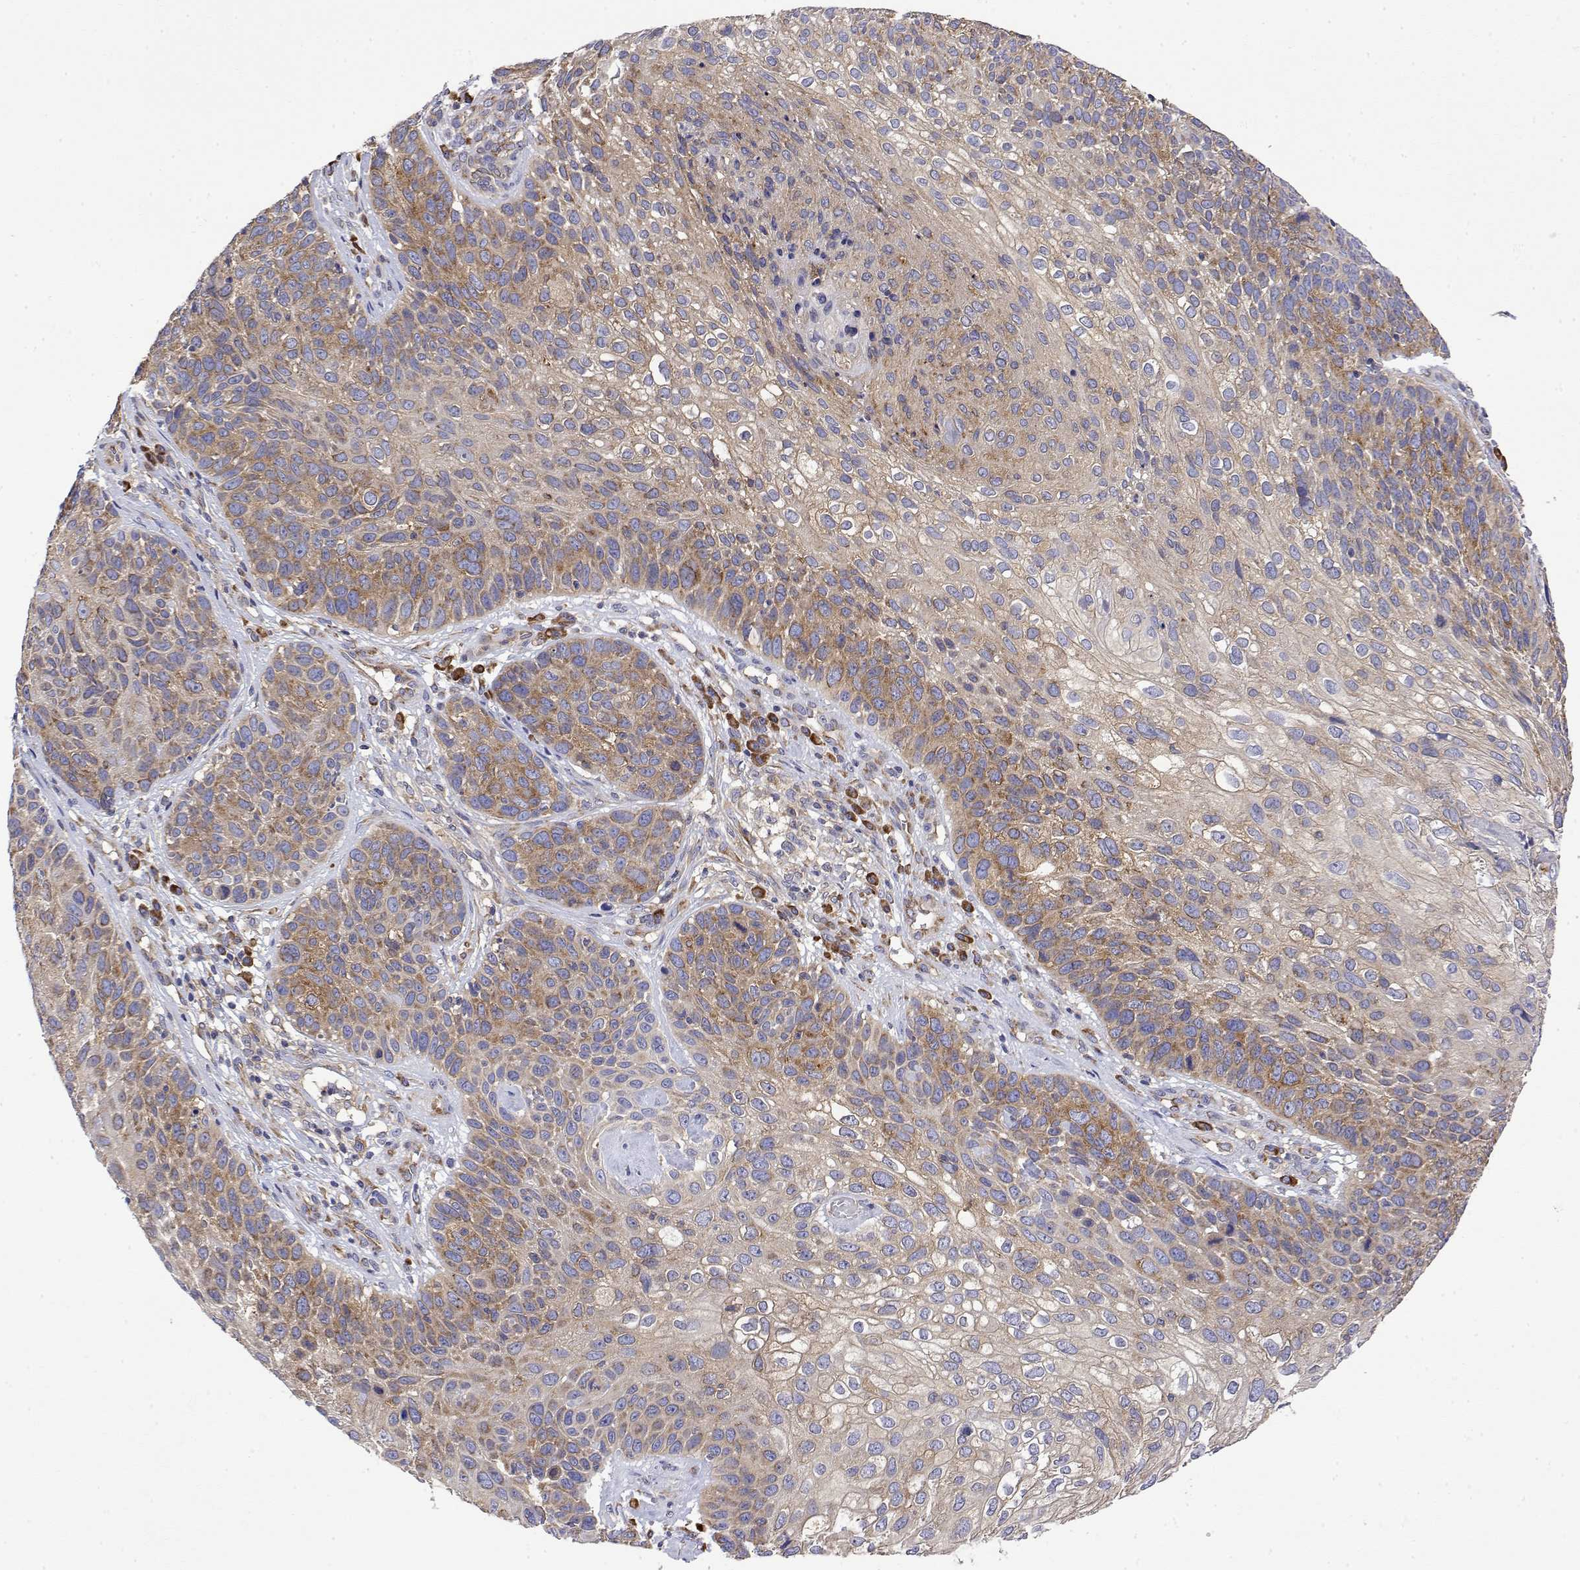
{"staining": {"intensity": "moderate", "quantity": "25%-75%", "location": "cytoplasmic/membranous"}, "tissue": "skin cancer", "cell_type": "Tumor cells", "image_type": "cancer", "snomed": [{"axis": "morphology", "description": "Squamous cell carcinoma, NOS"}, {"axis": "topography", "description": "Skin"}], "caption": "Immunohistochemistry (IHC) of squamous cell carcinoma (skin) shows medium levels of moderate cytoplasmic/membranous positivity in about 25%-75% of tumor cells.", "gene": "EEF1G", "patient": {"sex": "male", "age": 92}}